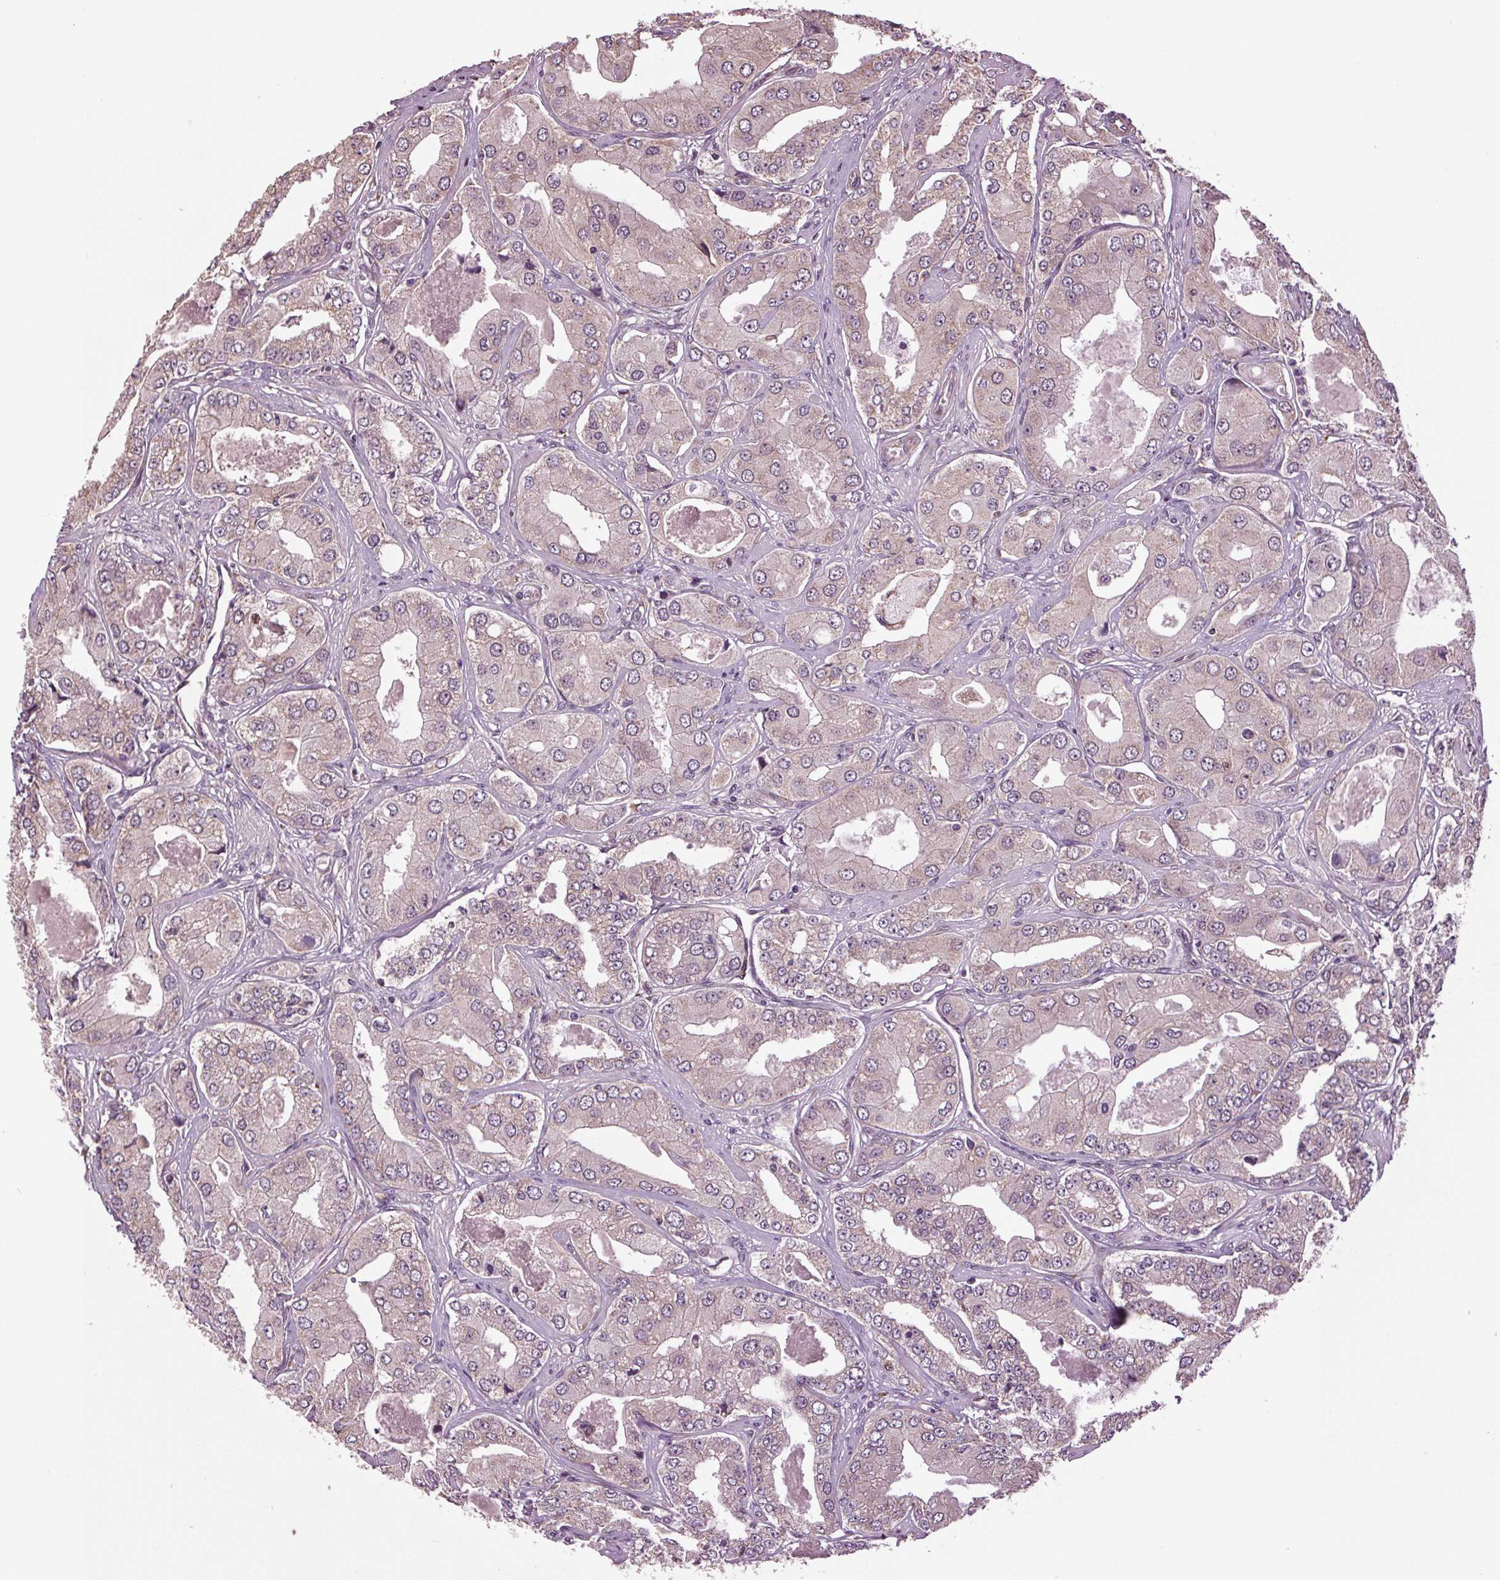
{"staining": {"intensity": "weak", "quantity": "<25%", "location": "cytoplasmic/membranous"}, "tissue": "prostate cancer", "cell_type": "Tumor cells", "image_type": "cancer", "snomed": [{"axis": "morphology", "description": "Adenocarcinoma, Low grade"}, {"axis": "topography", "description": "Prostate"}], "caption": "The IHC image has no significant staining in tumor cells of low-grade adenocarcinoma (prostate) tissue.", "gene": "RNPEP", "patient": {"sex": "male", "age": 60}}